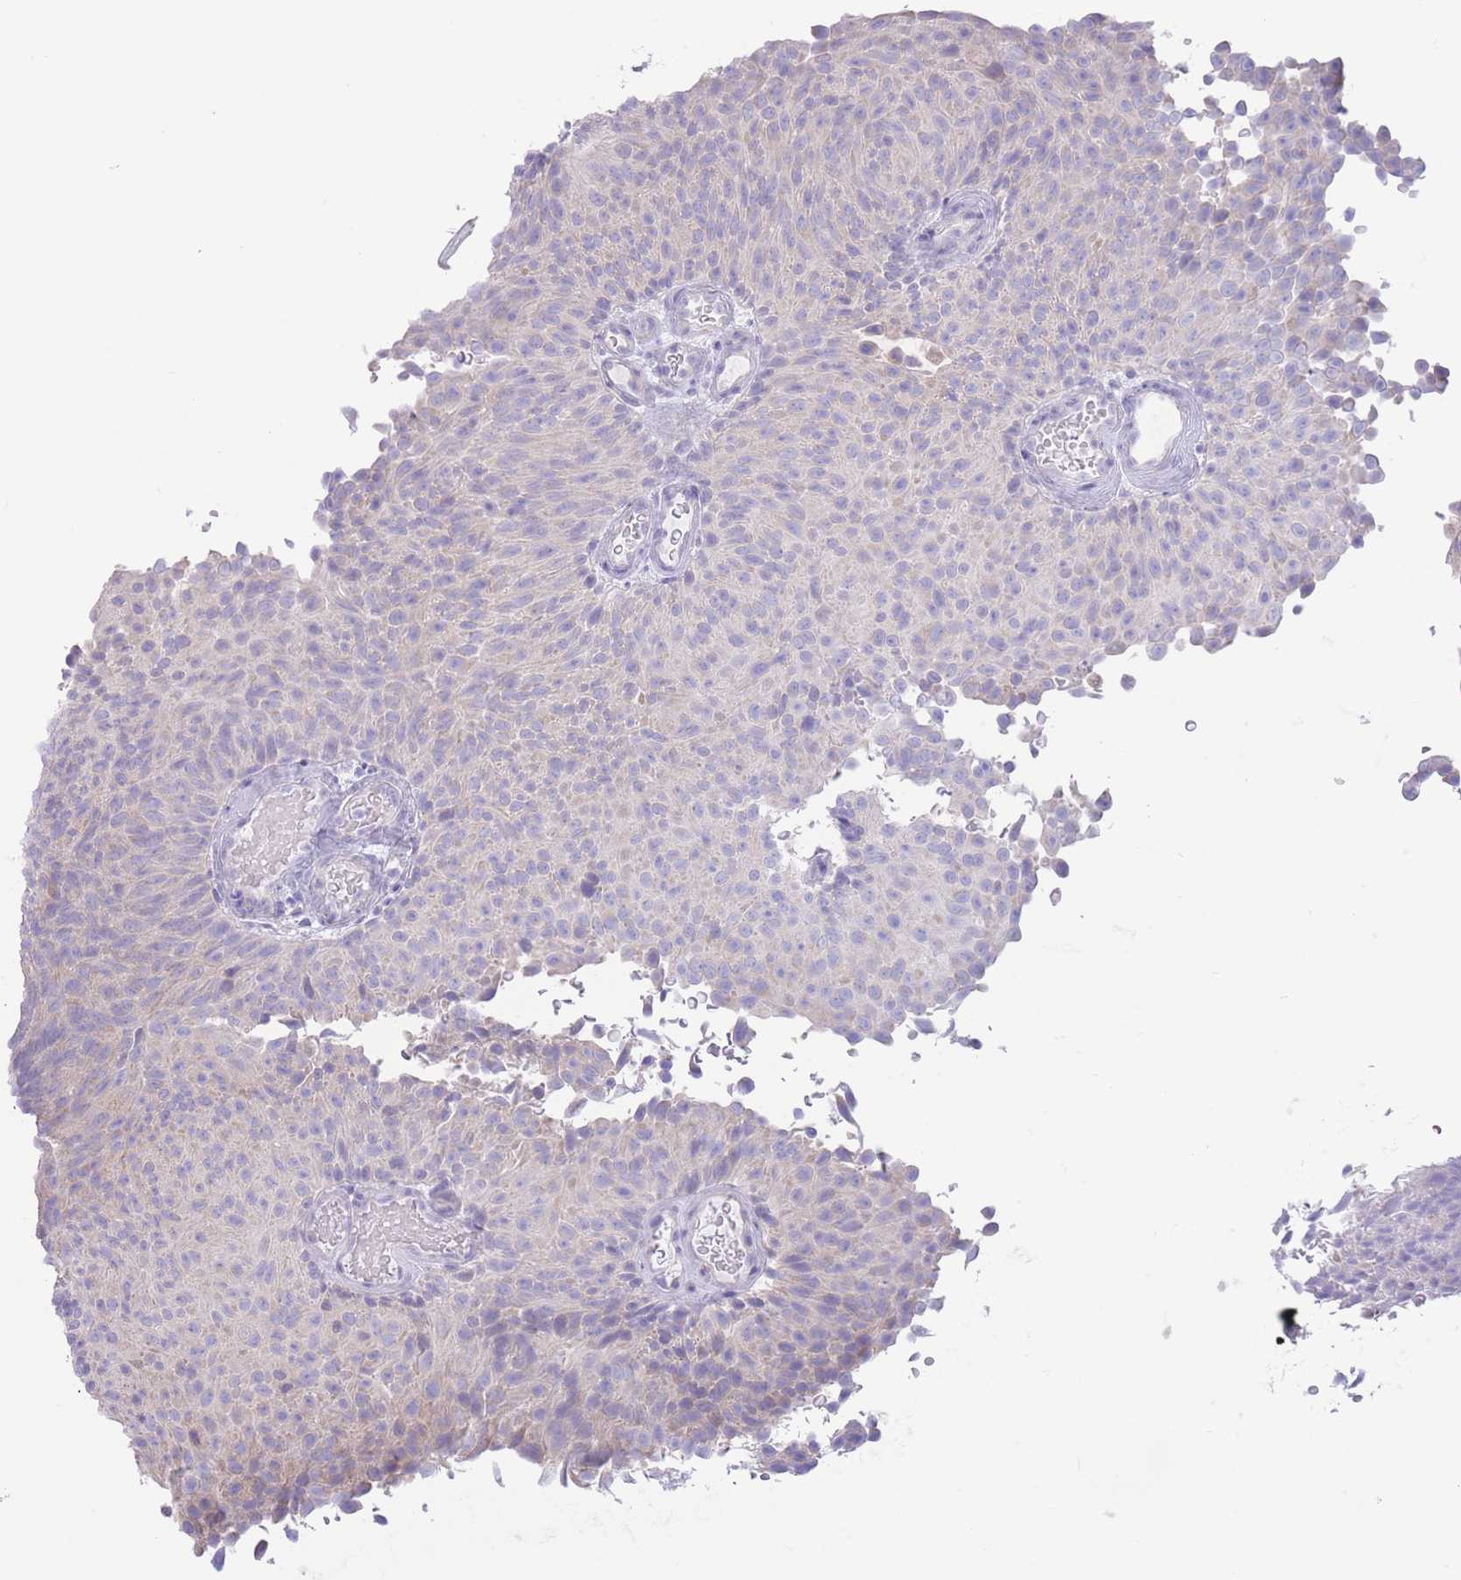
{"staining": {"intensity": "weak", "quantity": "<25%", "location": "cytoplasmic/membranous"}, "tissue": "urothelial cancer", "cell_type": "Tumor cells", "image_type": "cancer", "snomed": [{"axis": "morphology", "description": "Urothelial carcinoma, Low grade"}, {"axis": "topography", "description": "Urinary bladder"}], "caption": "Tumor cells are negative for protein expression in human low-grade urothelial carcinoma.", "gene": "FAH", "patient": {"sex": "male", "age": 78}}